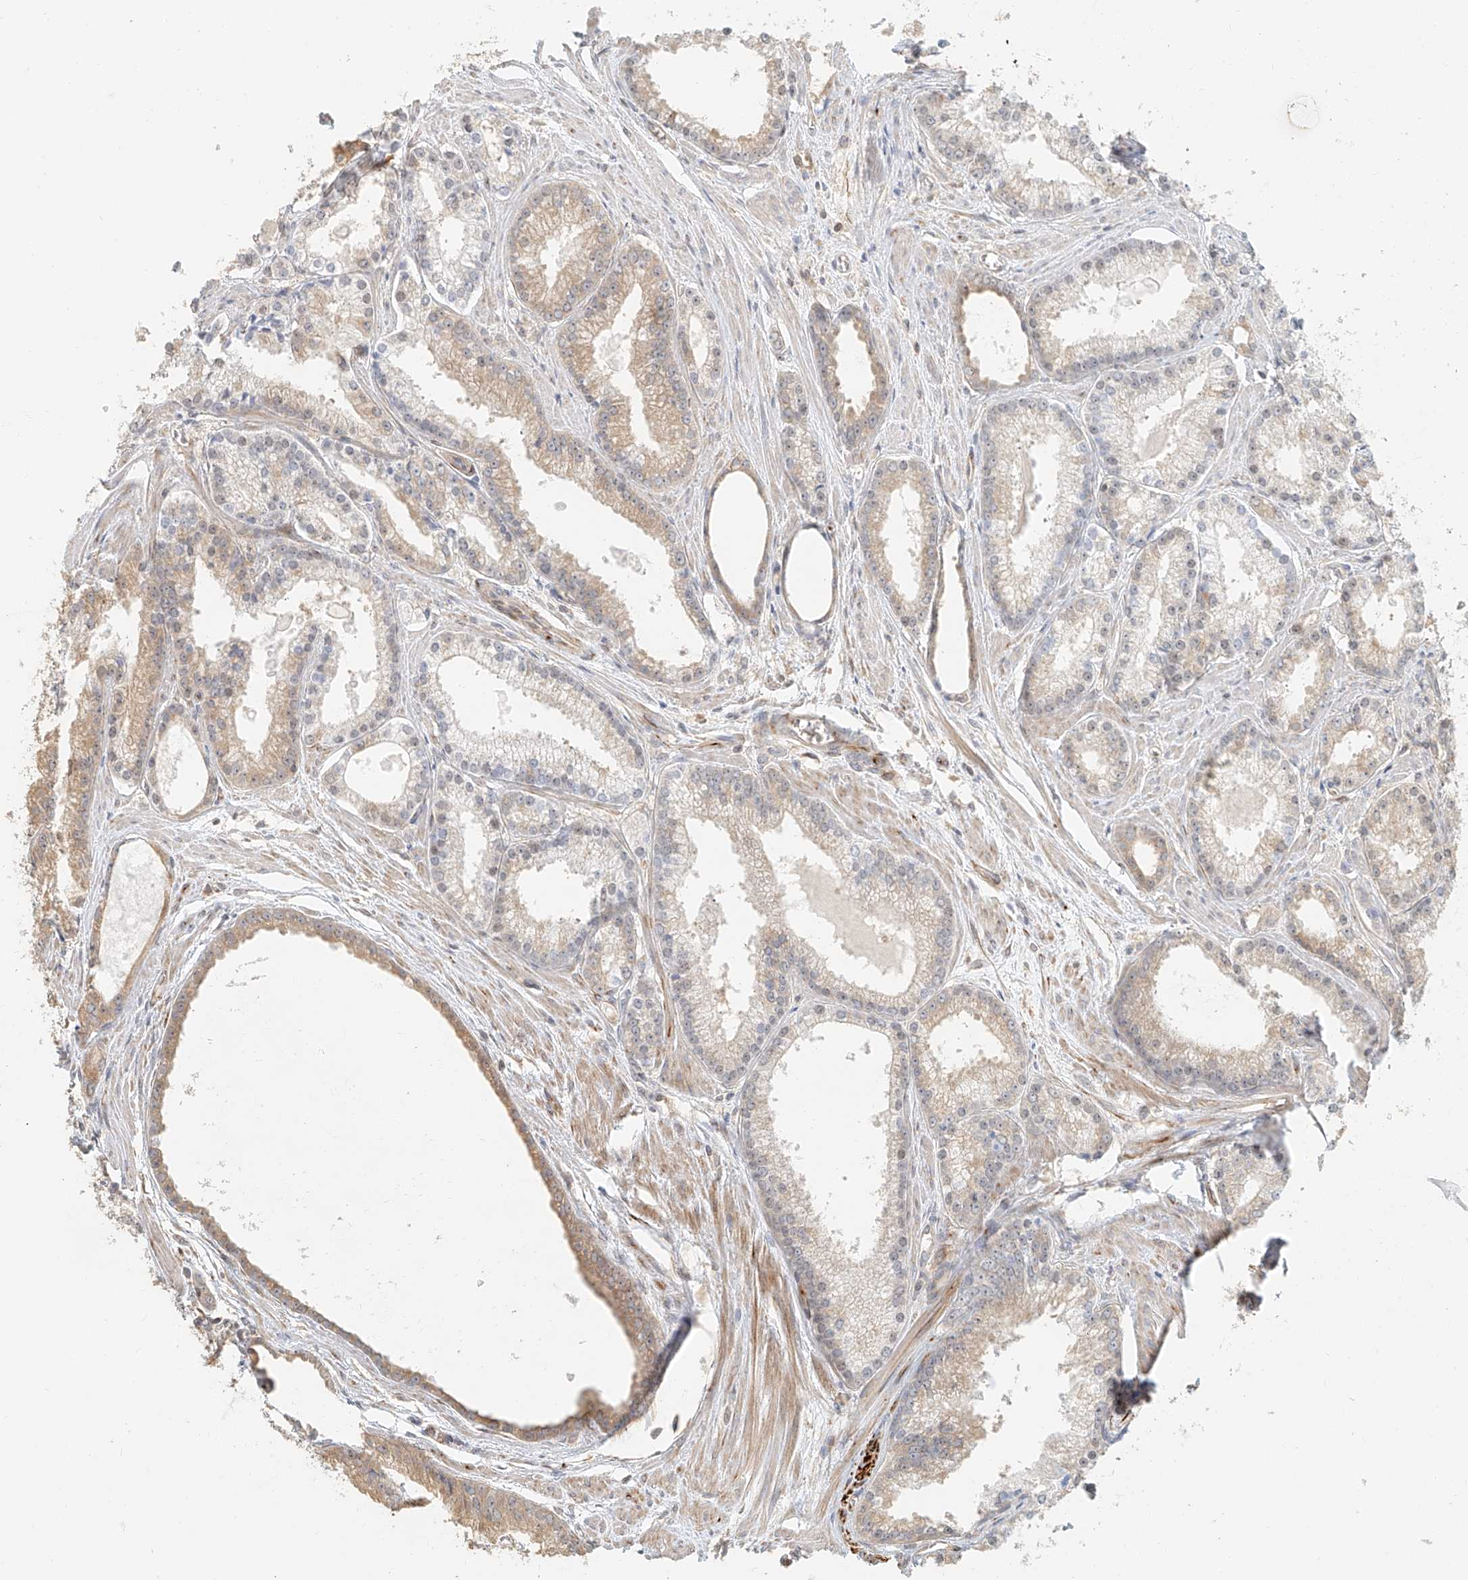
{"staining": {"intensity": "weak", "quantity": "<25%", "location": "cytoplasmic/membranous"}, "tissue": "prostate cancer", "cell_type": "Tumor cells", "image_type": "cancer", "snomed": [{"axis": "morphology", "description": "Adenocarcinoma, Low grade"}, {"axis": "topography", "description": "Prostate"}], "caption": "A micrograph of prostate cancer (adenocarcinoma (low-grade)) stained for a protein exhibits no brown staining in tumor cells. Nuclei are stained in blue.", "gene": "NAP1L1", "patient": {"sex": "male", "age": 54}}